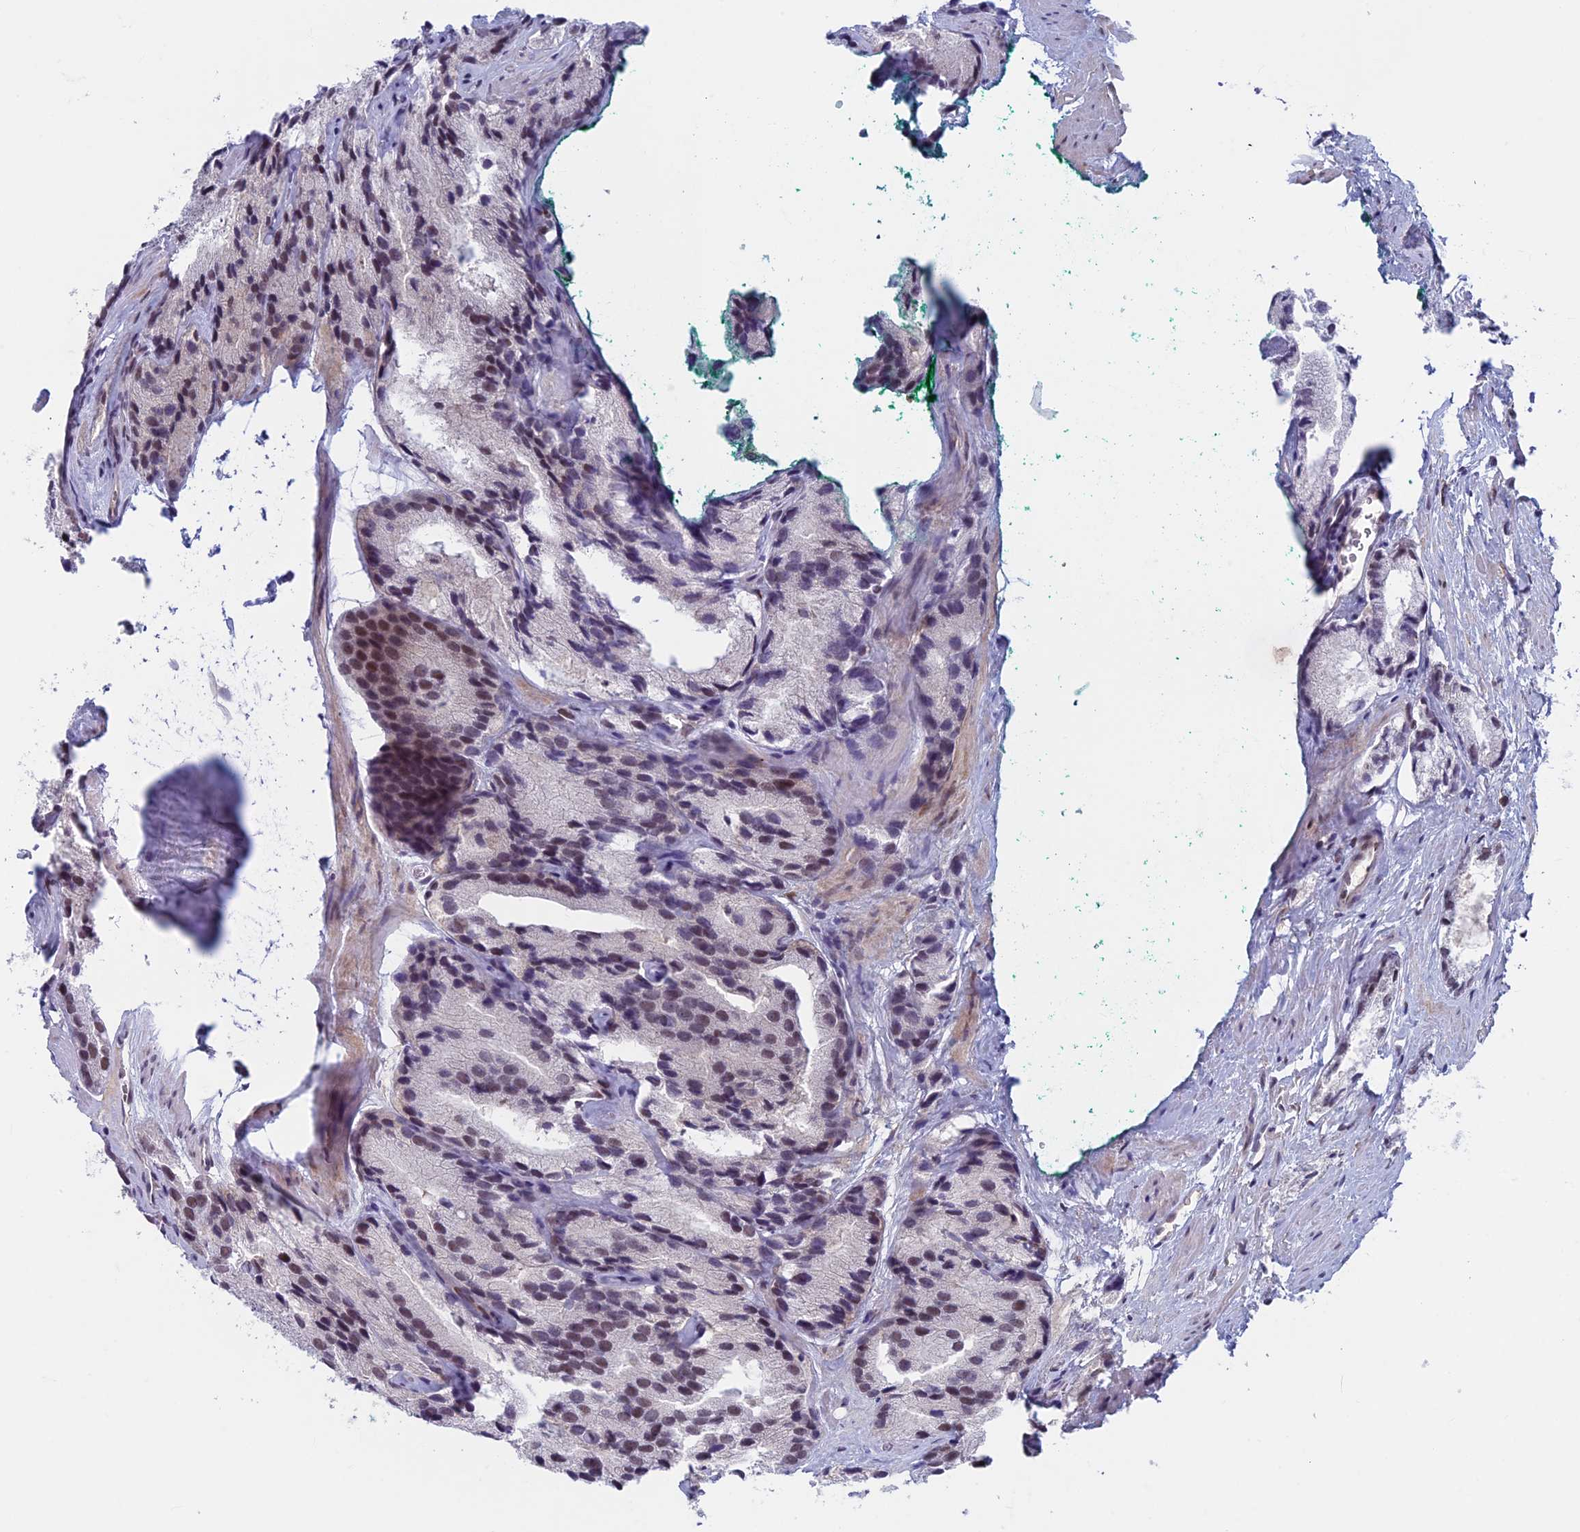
{"staining": {"intensity": "moderate", "quantity": "<25%", "location": "nuclear"}, "tissue": "prostate cancer", "cell_type": "Tumor cells", "image_type": "cancer", "snomed": [{"axis": "morphology", "description": "Adenocarcinoma, High grade"}, {"axis": "topography", "description": "Prostate"}], "caption": "Human prostate cancer (high-grade adenocarcinoma) stained with a protein marker displays moderate staining in tumor cells.", "gene": "ASH2L", "patient": {"sex": "male", "age": 66}}